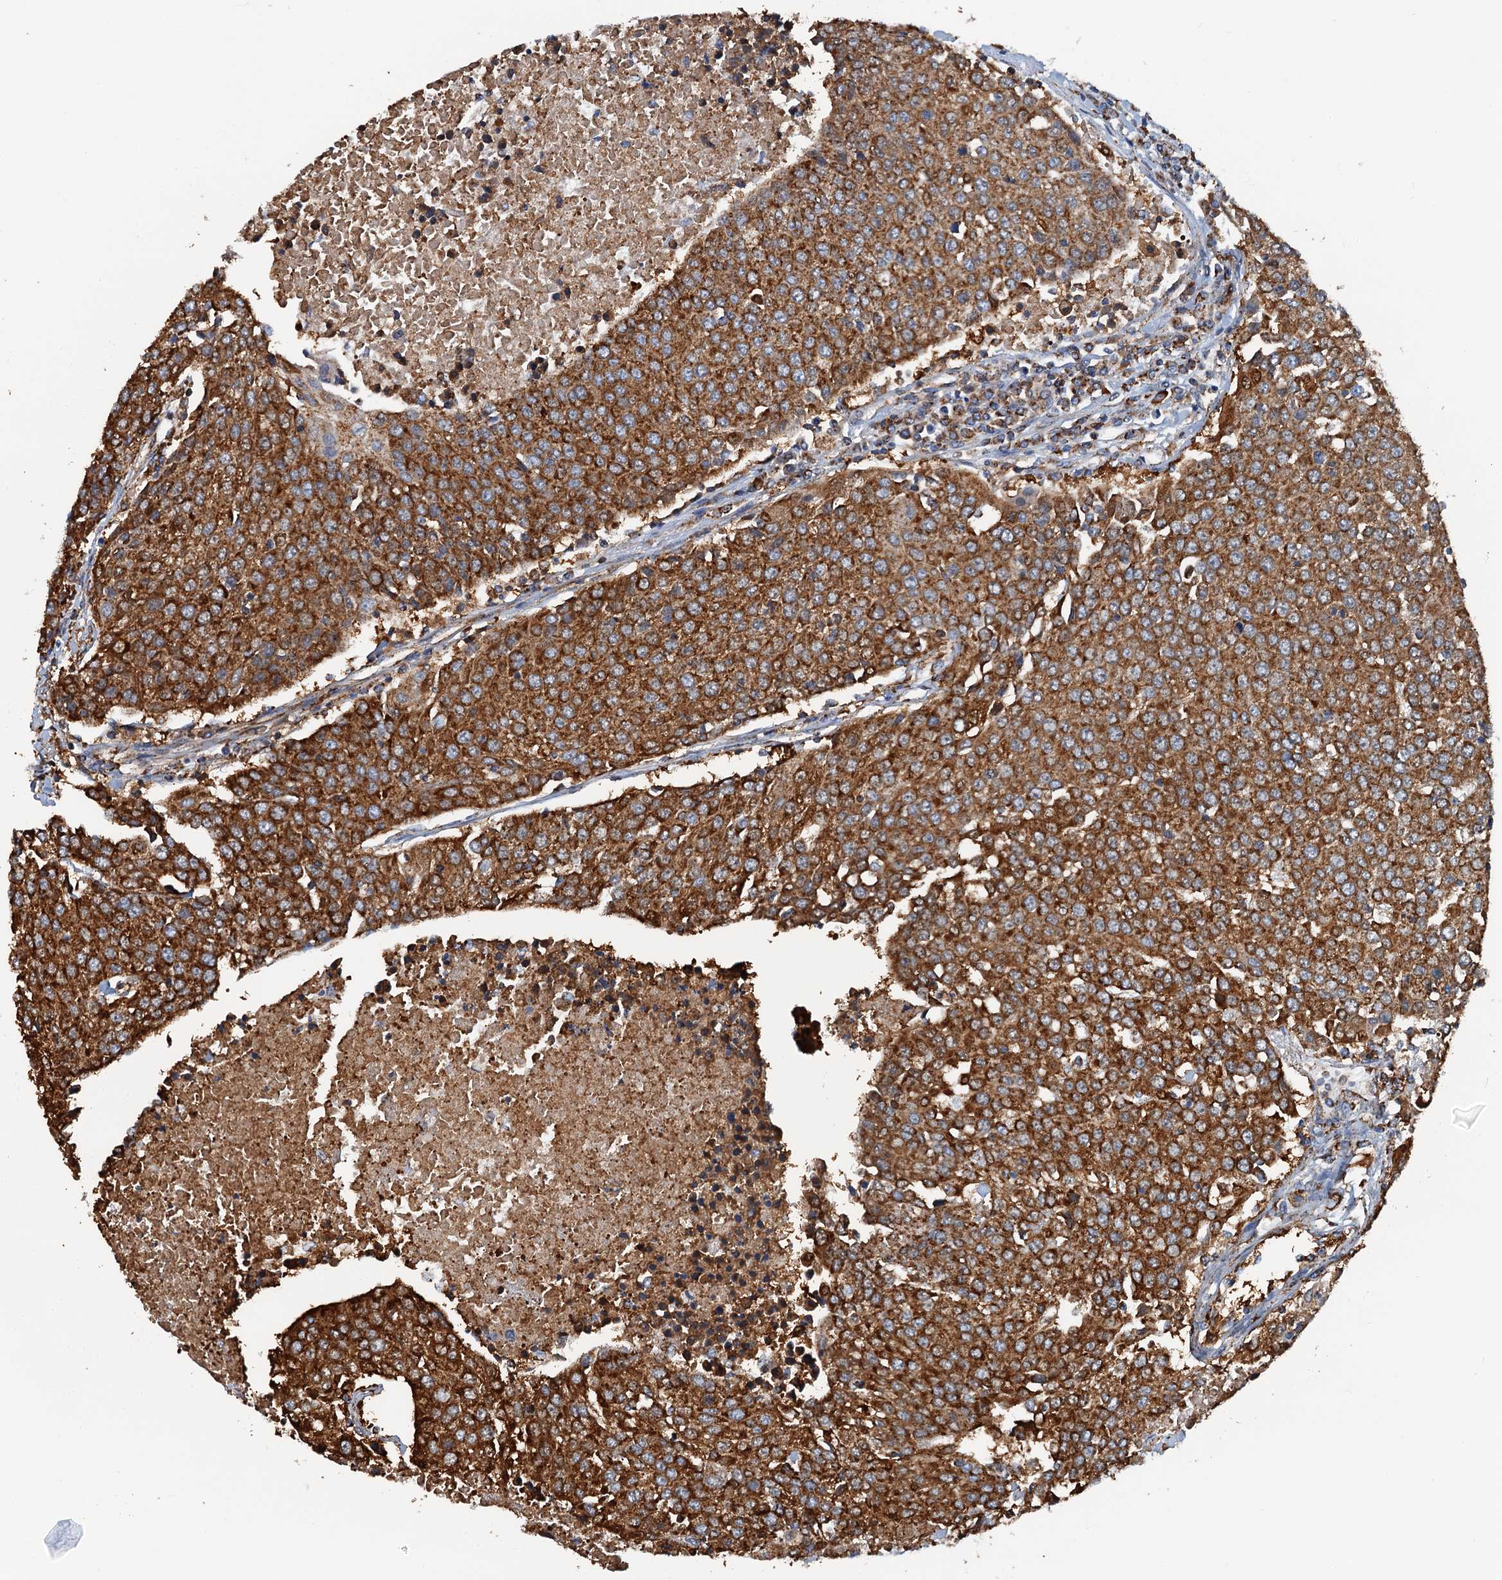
{"staining": {"intensity": "strong", "quantity": ">75%", "location": "cytoplasmic/membranous"}, "tissue": "urothelial cancer", "cell_type": "Tumor cells", "image_type": "cancer", "snomed": [{"axis": "morphology", "description": "Urothelial carcinoma, High grade"}, {"axis": "topography", "description": "Urinary bladder"}], "caption": "Urothelial cancer stained with DAB (3,3'-diaminobenzidine) immunohistochemistry exhibits high levels of strong cytoplasmic/membranous positivity in about >75% of tumor cells.", "gene": "AAGAB", "patient": {"sex": "female", "age": 85}}